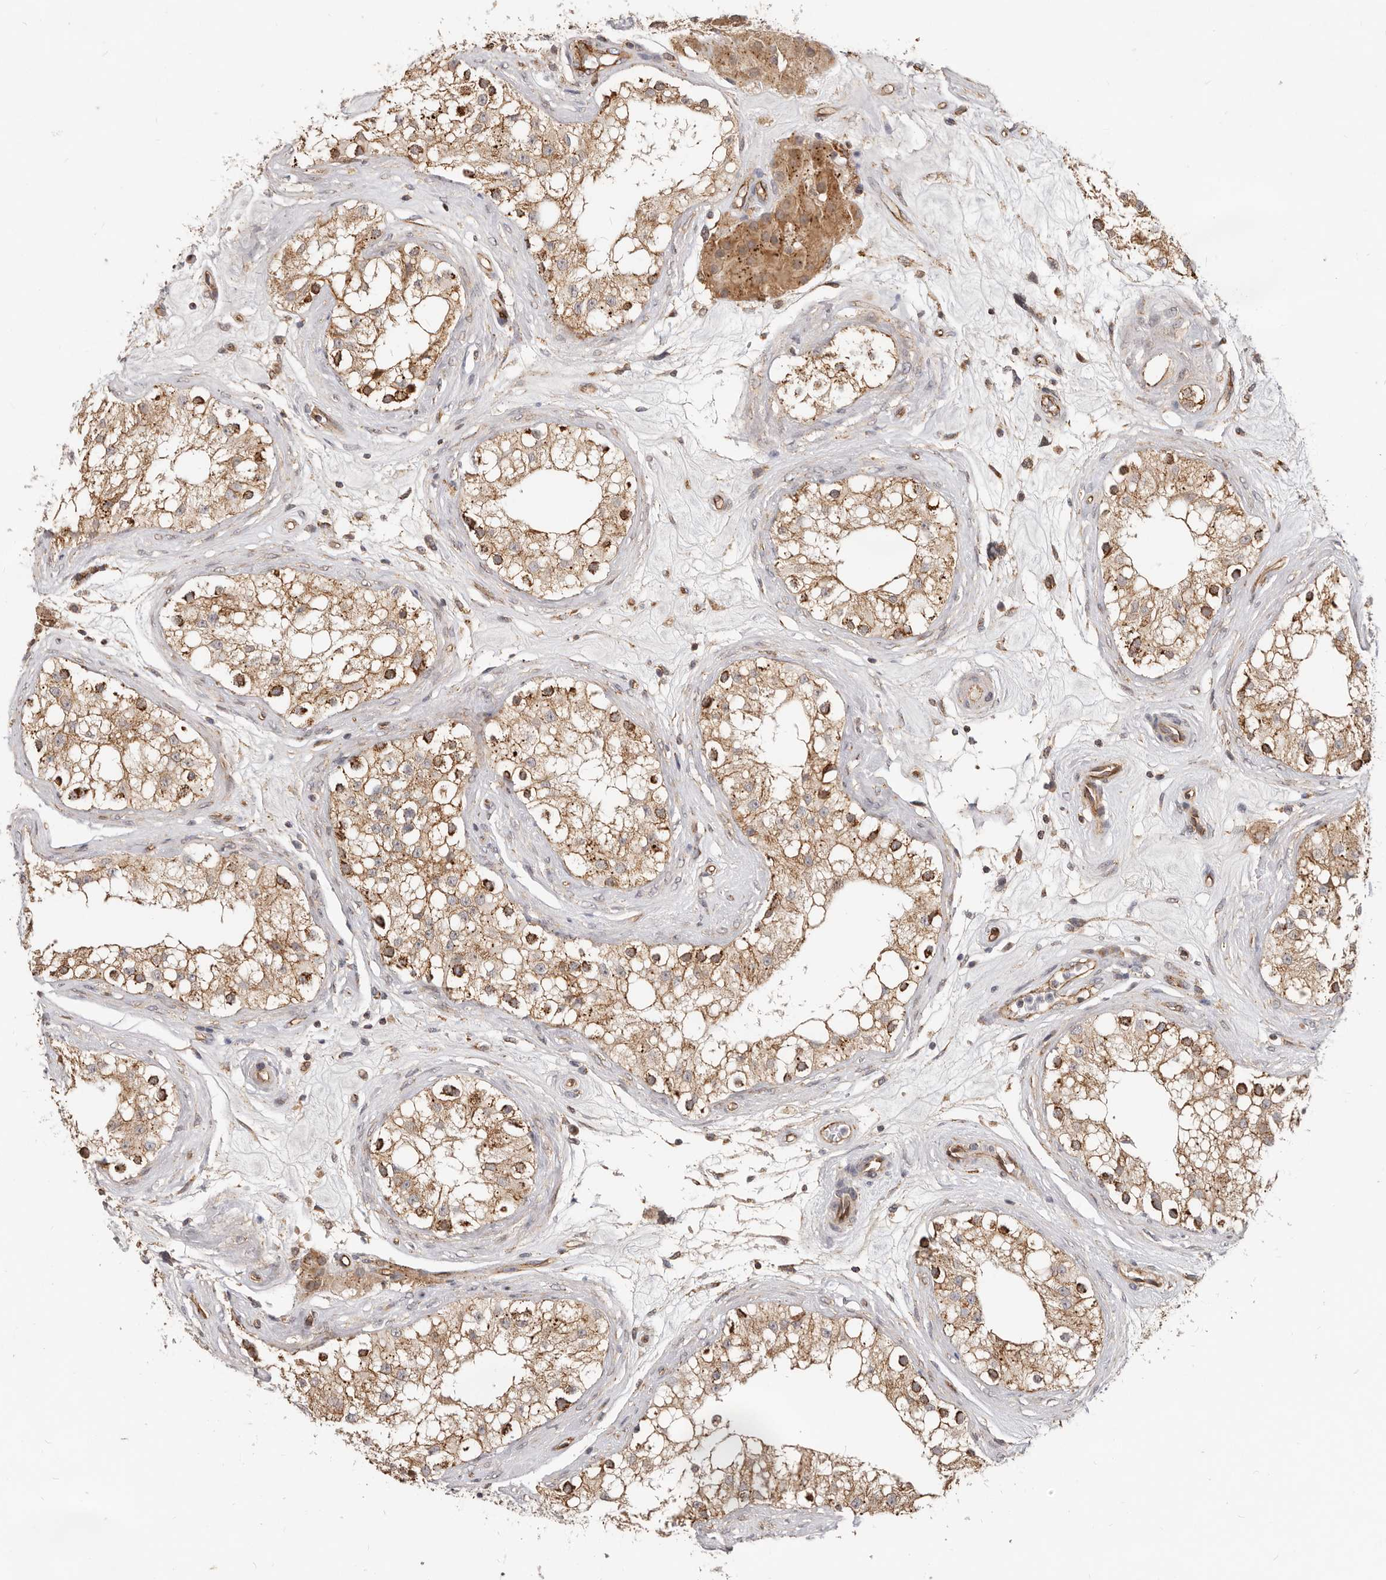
{"staining": {"intensity": "strong", "quantity": "<25%", "location": "cytoplasmic/membranous"}, "tissue": "testis", "cell_type": "Cells in seminiferous ducts", "image_type": "normal", "snomed": [{"axis": "morphology", "description": "Normal tissue, NOS"}, {"axis": "topography", "description": "Testis"}], "caption": "Testis stained with immunohistochemistry (IHC) demonstrates strong cytoplasmic/membranous staining in about <25% of cells in seminiferous ducts.", "gene": "USP49", "patient": {"sex": "male", "age": 84}}